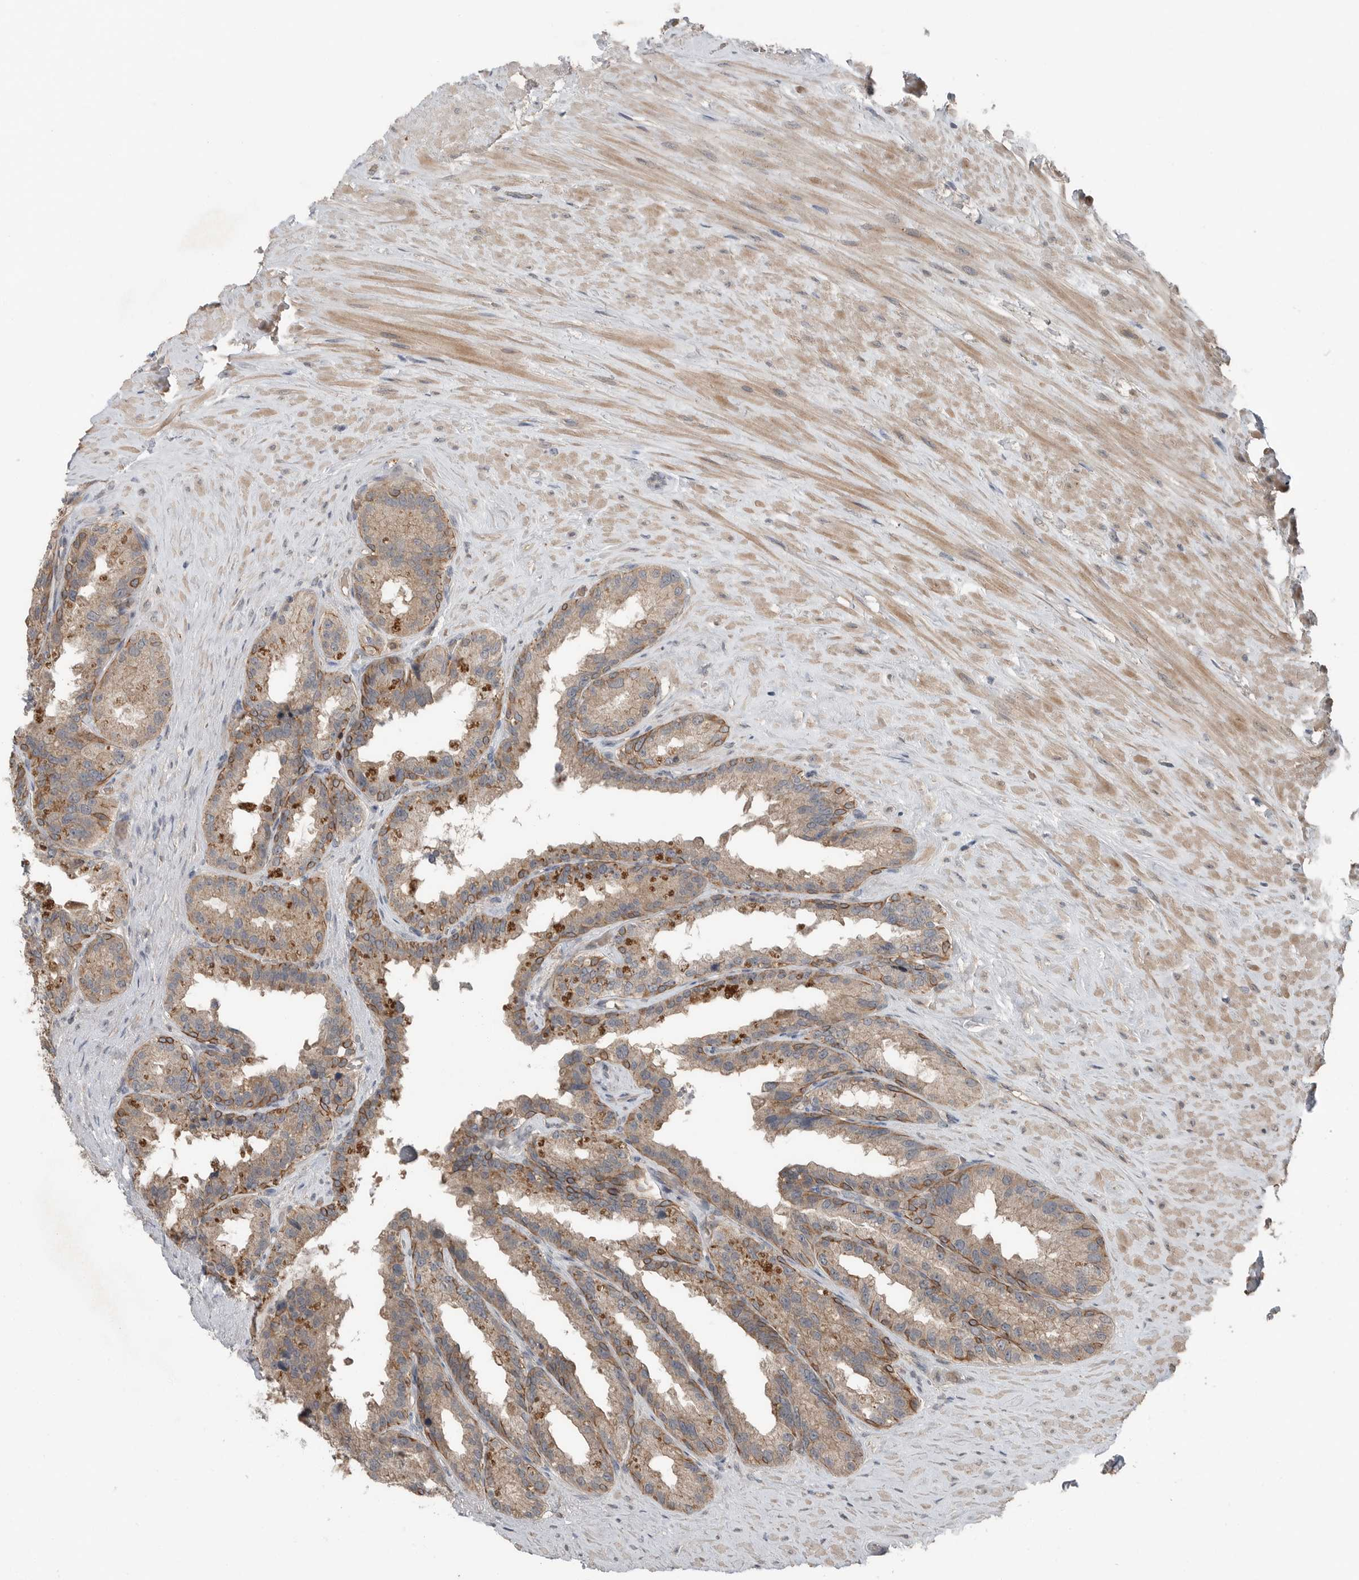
{"staining": {"intensity": "weak", "quantity": ">75%", "location": "cytoplasmic/membranous"}, "tissue": "seminal vesicle", "cell_type": "Glandular cells", "image_type": "normal", "snomed": [{"axis": "morphology", "description": "Normal tissue, NOS"}, {"axis": "topography", "description": "Seminal veicle"}], "caption": "Seminal vesicle stained for a protein (brown) displays weak cytoplasmic/membranous positive positivity in about >75% of glandular cells.", "gene": "SCP2", "patient": {"sex": "male", "age": 80}}